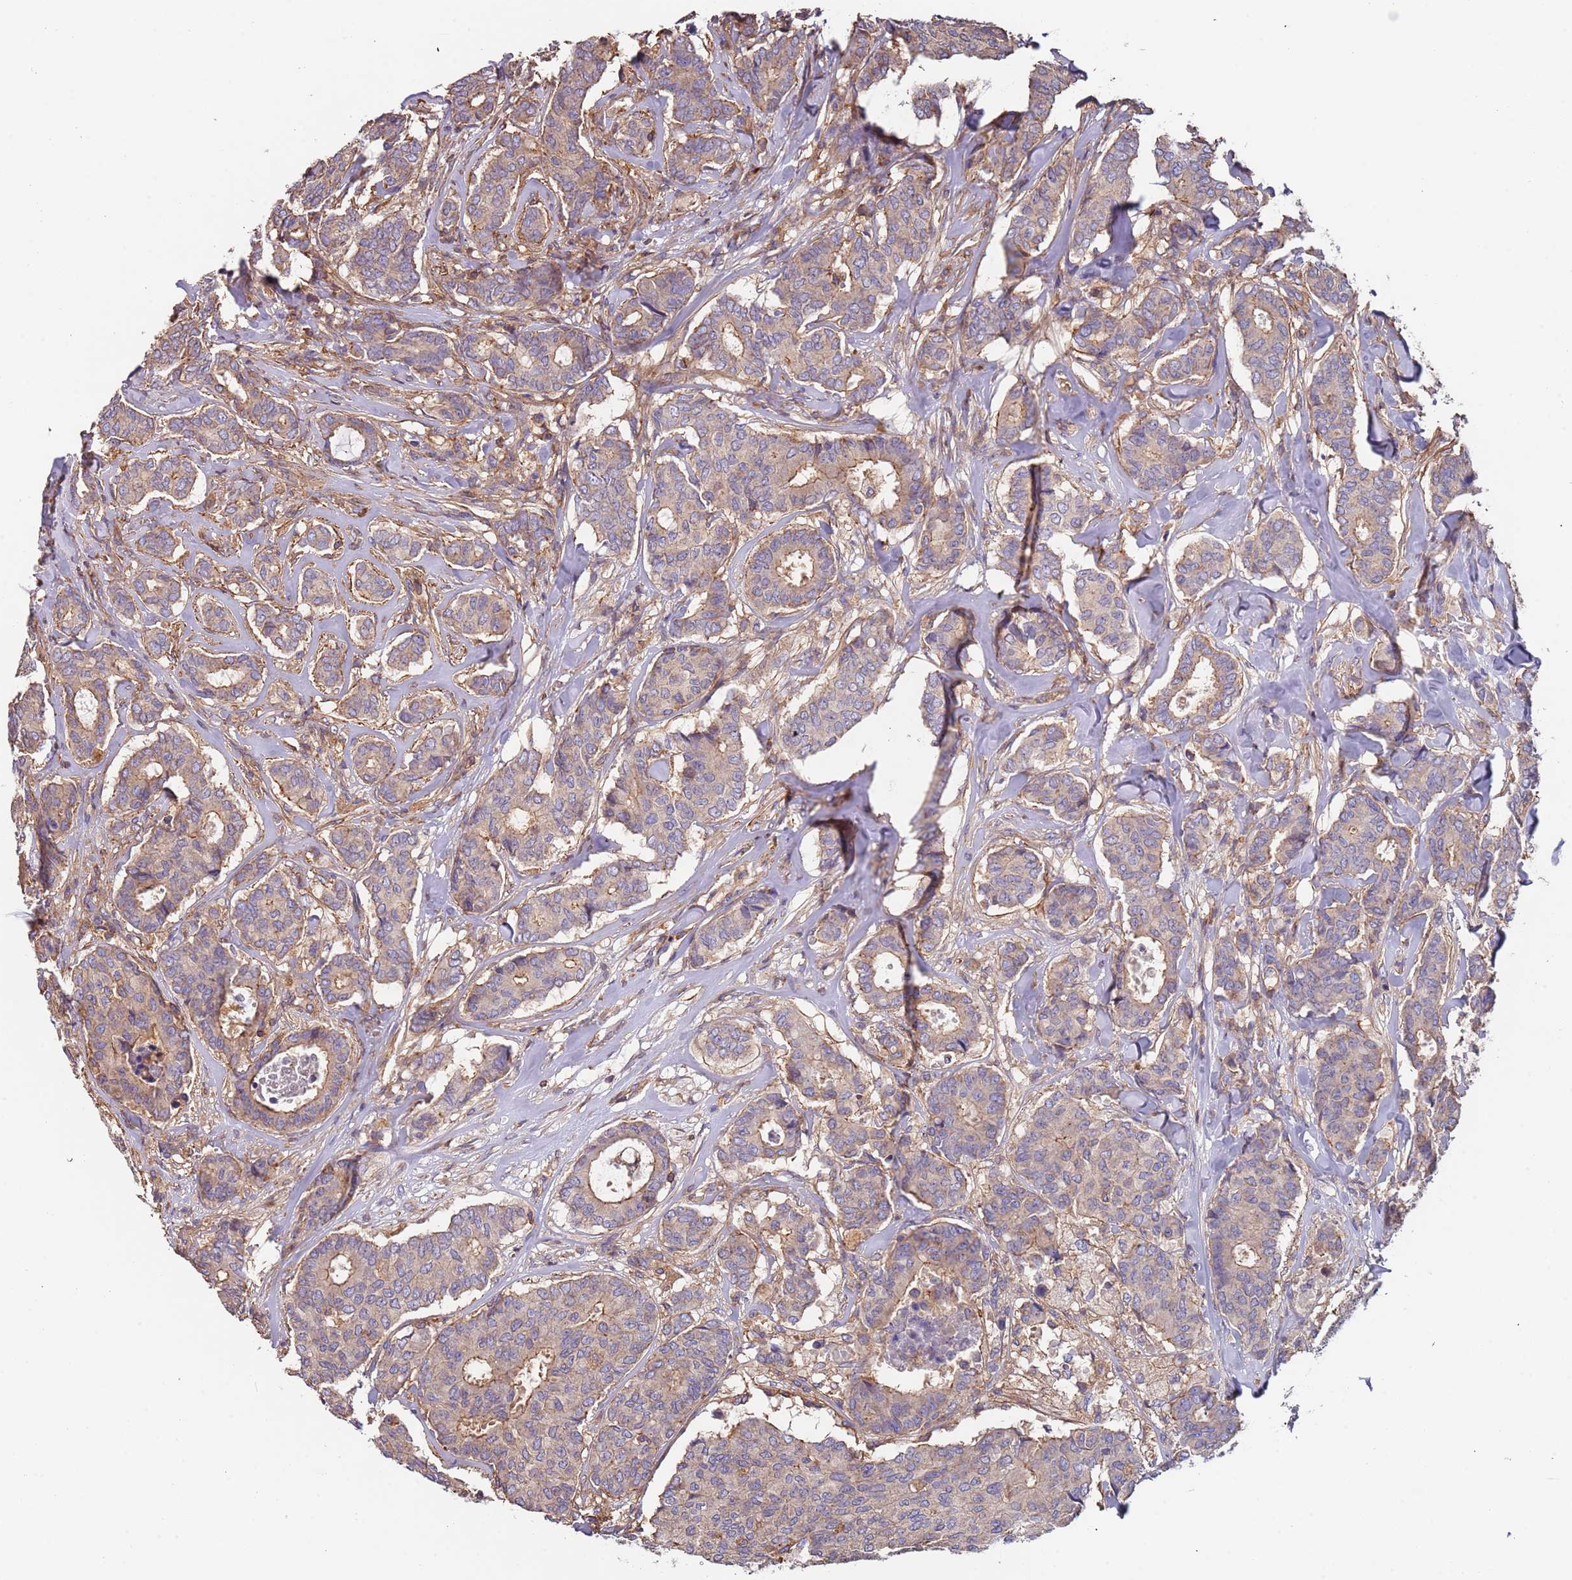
{"staining": {"intensity": "weak", "quantity": "25%-75%", "location": "cytoplasmic/membranous"}, "tissue": "breast cancer", "cell_type": "Tumor cells", "image_type": "cancer", "snomed": [{"axis": "morphology", "description": "Duct carcinoma"}, {"axis": "topography", "description": "Breast"}], "caption": "This is a micrograph of immunohistochemistry (IHC) staining of breast infiltrating ductal carcinoma, which shows weak staining in the cytoplasmic/membranous of tumor cells.", "gene": "SYT4", "patient": {"sex": "female", "age": 75}}